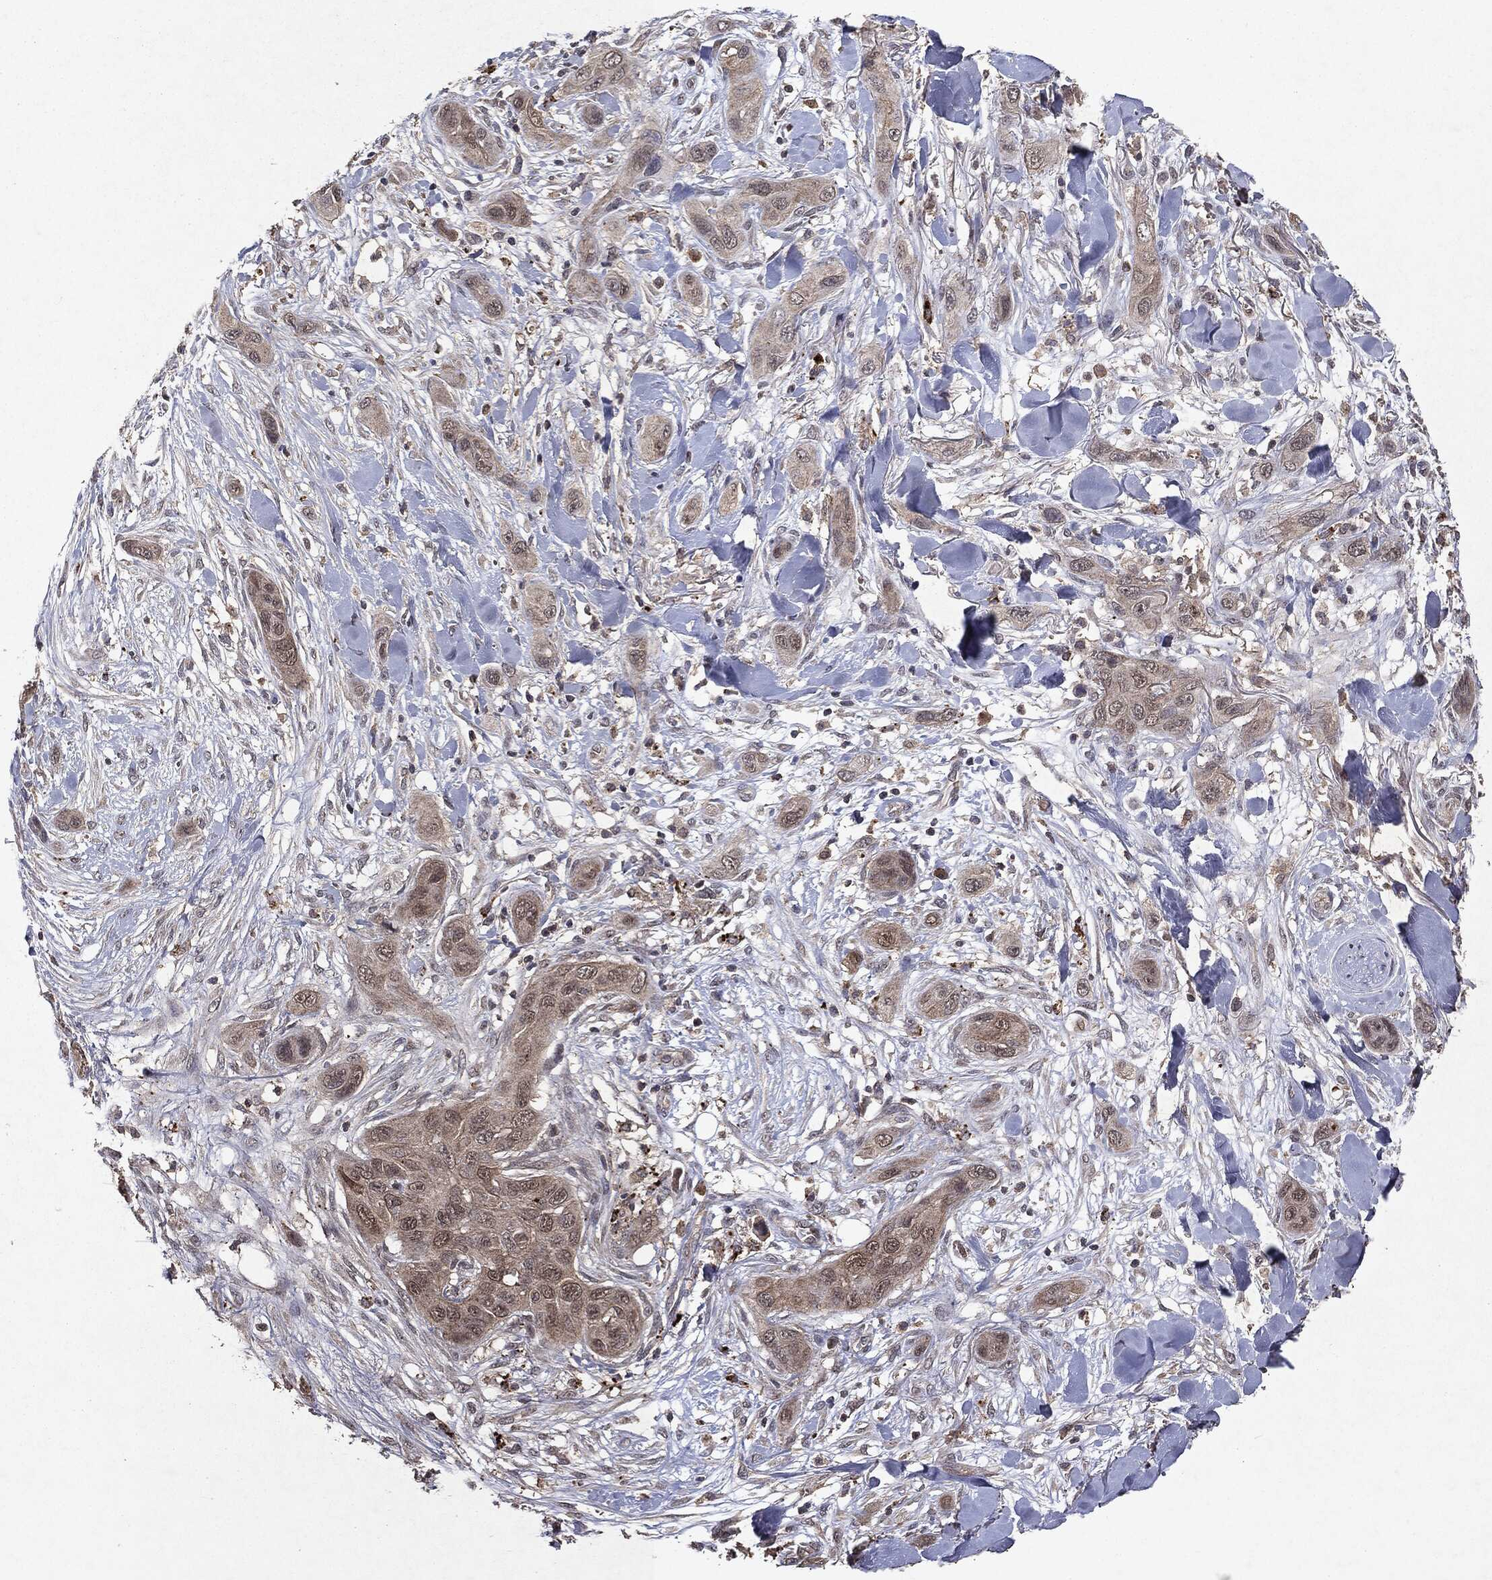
{"staining": {"intensity": "weak", "quantity": "<25%", "location": "cytoplasmic/membranous,nuclear"}, "tissue": "skin cancer", "cell_type": "Tumor cells", "image_type": "cancer", "snomed": [{"axis": "morphology", "description": "Squamous cell carcinoma, NOS"}, {"axis": "topography", "description": "Skin"}], "caption": "Tumor cells are negative for protein expression in human skin cancer (squamous cell carcinoma). (Immunohistochemistry, brightfield microscopy, high magnification).", "gene": "MTOR", "patient": {"sex": "male", "age": 78}}